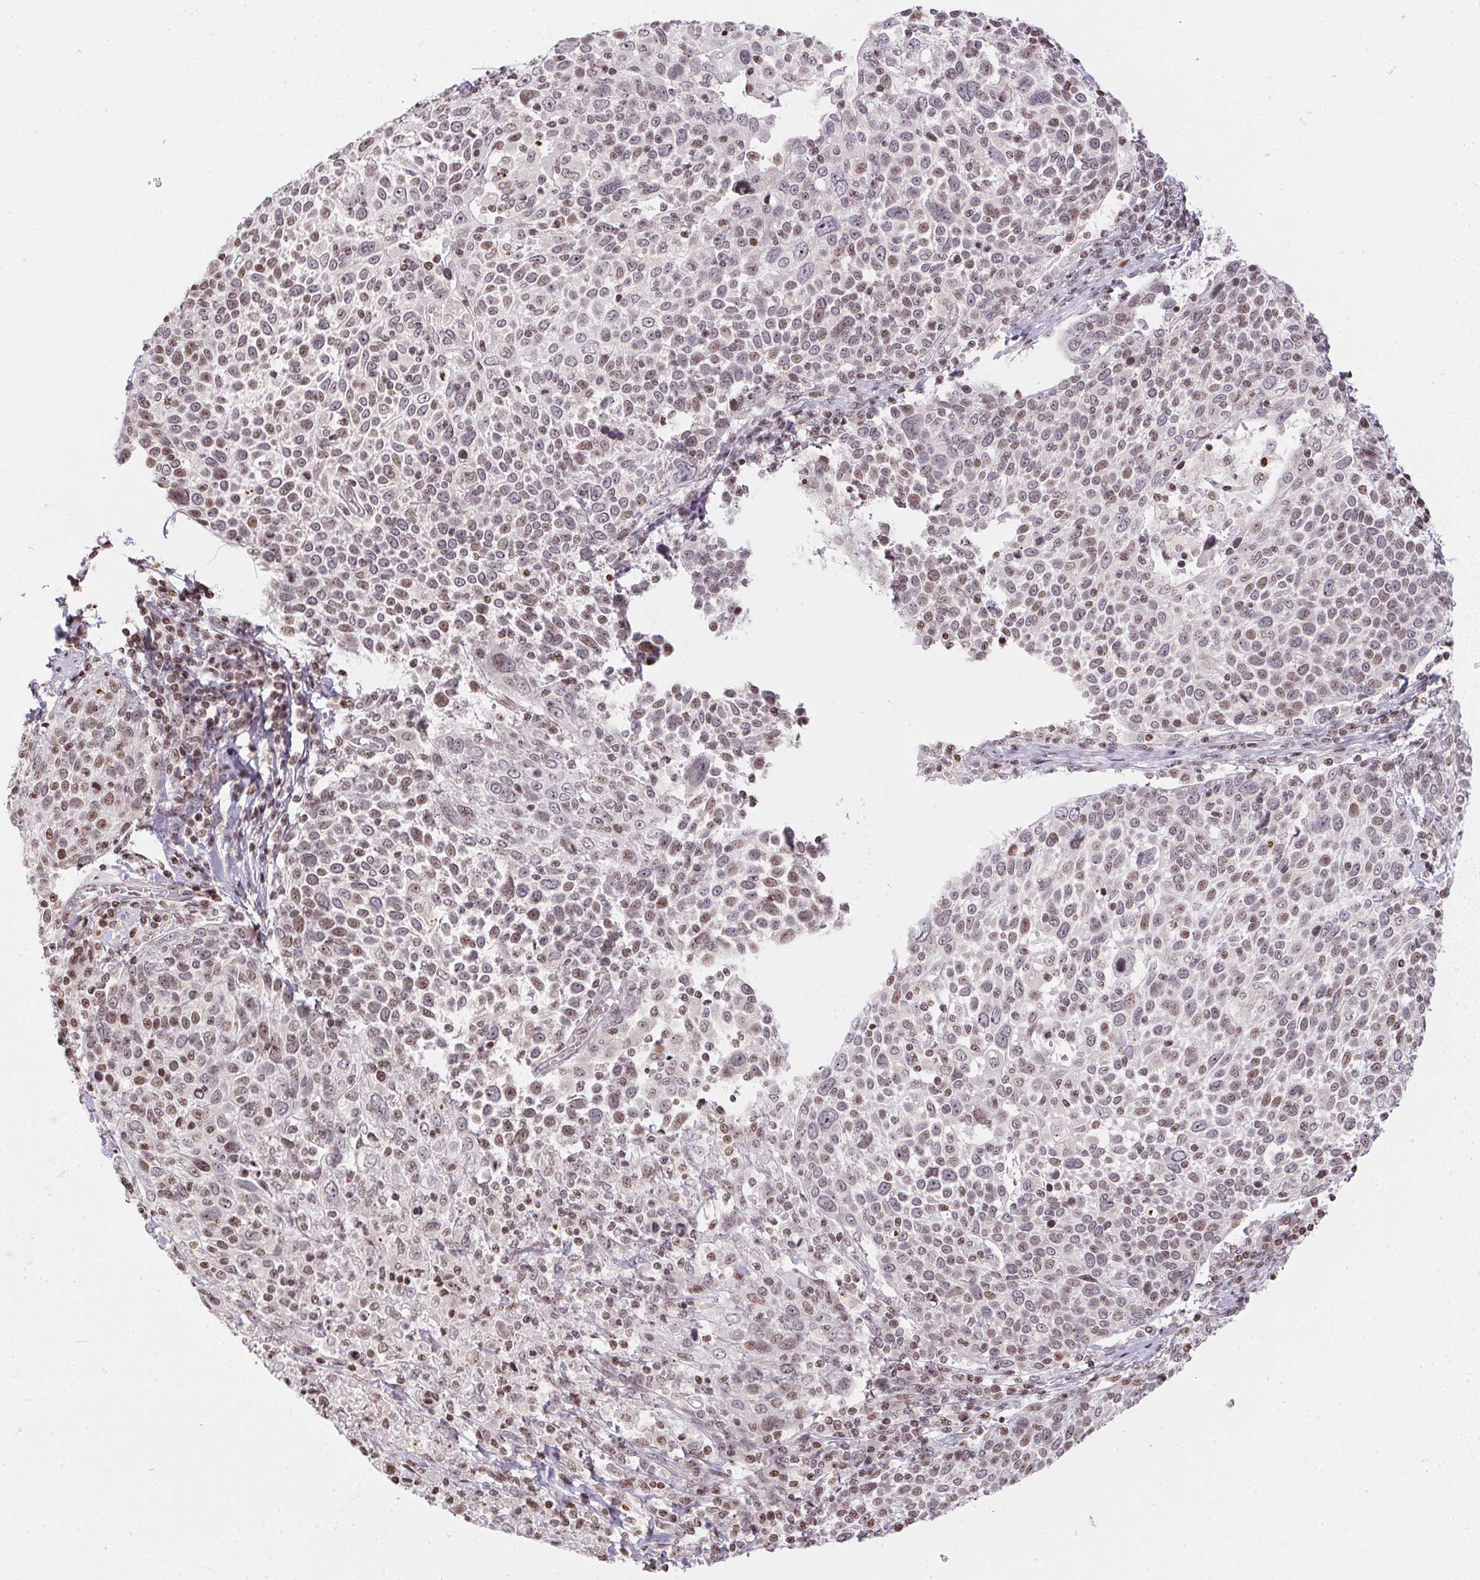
{"staining": {"intensity": "weak", "quantity": ">75%", "location": "nuclear"}, "tissue": "cervical cancer", "cell_type": "Tumor cells", "image_type": "cancer", "snomed": [{"axis": "morphology", "description": "Squamous cell carcinoma, NOS"}, {"axis": "topography", "description": "Cervix"}], "caption": "Human cervical cancer (squamous cell carcinoma) stained with a protein marker shows weak staining in tumor cells.", "gene": "RNF181", "patient": {"sex": "female", "age": 61}}